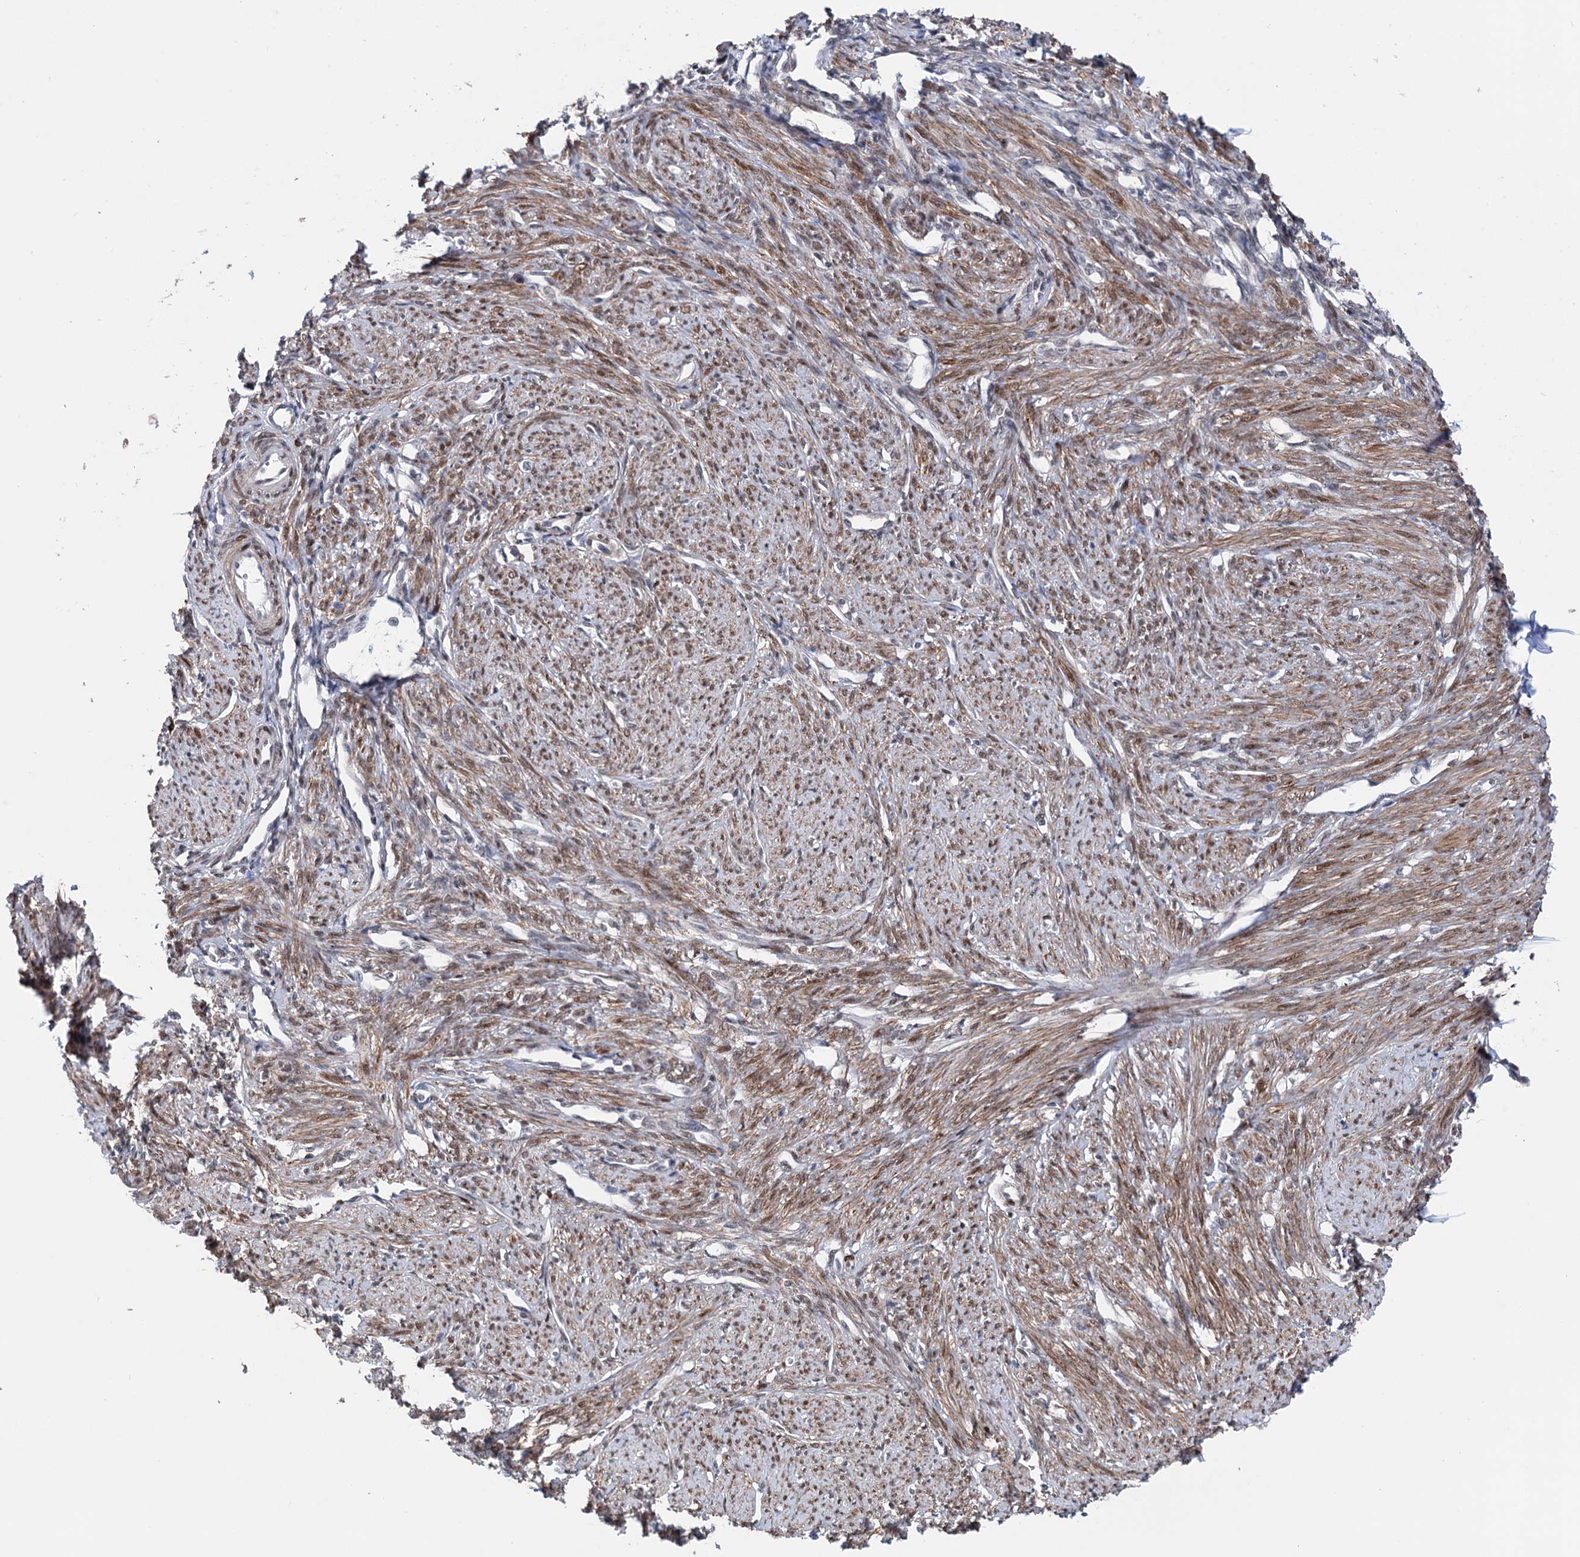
{"staining": {"intensity": "moderate", "quantity": ">75%", "location": "cytoplasmic/membranous,nuclear"}, "tissue": "smooth muscle", "cell_type": "Smooth muscle cells", "image_type": "normal", "snomed": [{"axis": "morphology", "description": "Normal tissue, NOS"}, {"axis": "topography", "description": "Smooth muscle"}, {"axis": "topography", "description": "Uterus"}], "caption": "Protein analysis of unremarkable smooth muscle demonstrates moderate cytoplasmic/membranous,nuclear expression in about >75% of smooth muscle cells. Immunohistochemistry stains the protein of interest in brown and the nuclei are stained blue.", "gene": "FAM53A", "patient": {"sex": "female", "age": 59}}